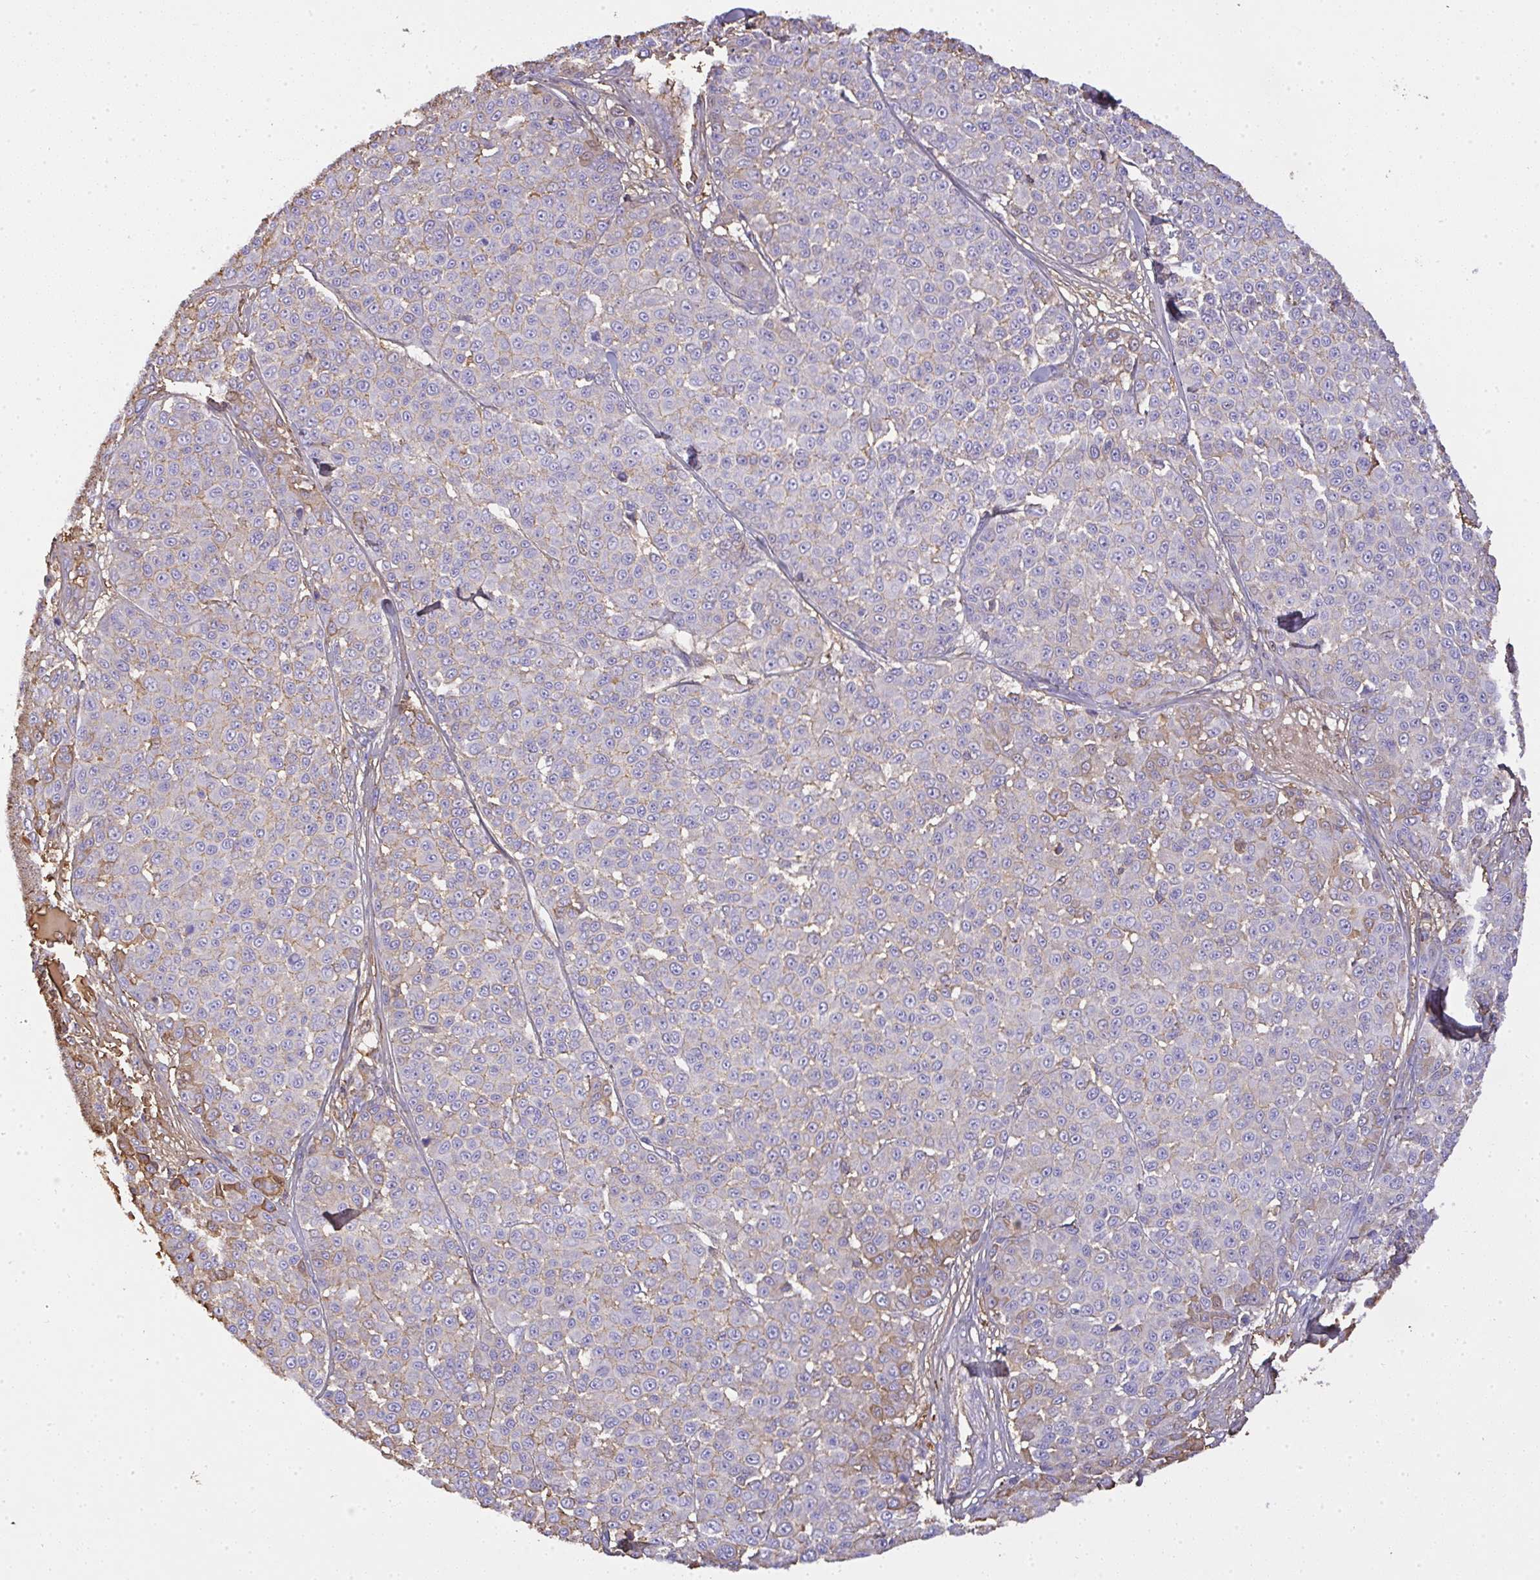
{"staining": {"intensity": "weak", "quantity": "<25%", "location": "cytoplasmic/membranous"}, "tissue": "melanoma", "cell_type": "Tumor cells", "image_type": "cancer", "snomed": [{"axis": "morphology", "description": "Malignant melanoma, NOS"}, {"axis": "topography", "description": "Skin"}], "caption": "The micrograph exhibits no significant staining in tumor cells of malignant melanoma.", "gene": "SMYD5", "patient": {"sex": "male", "age": 46}}